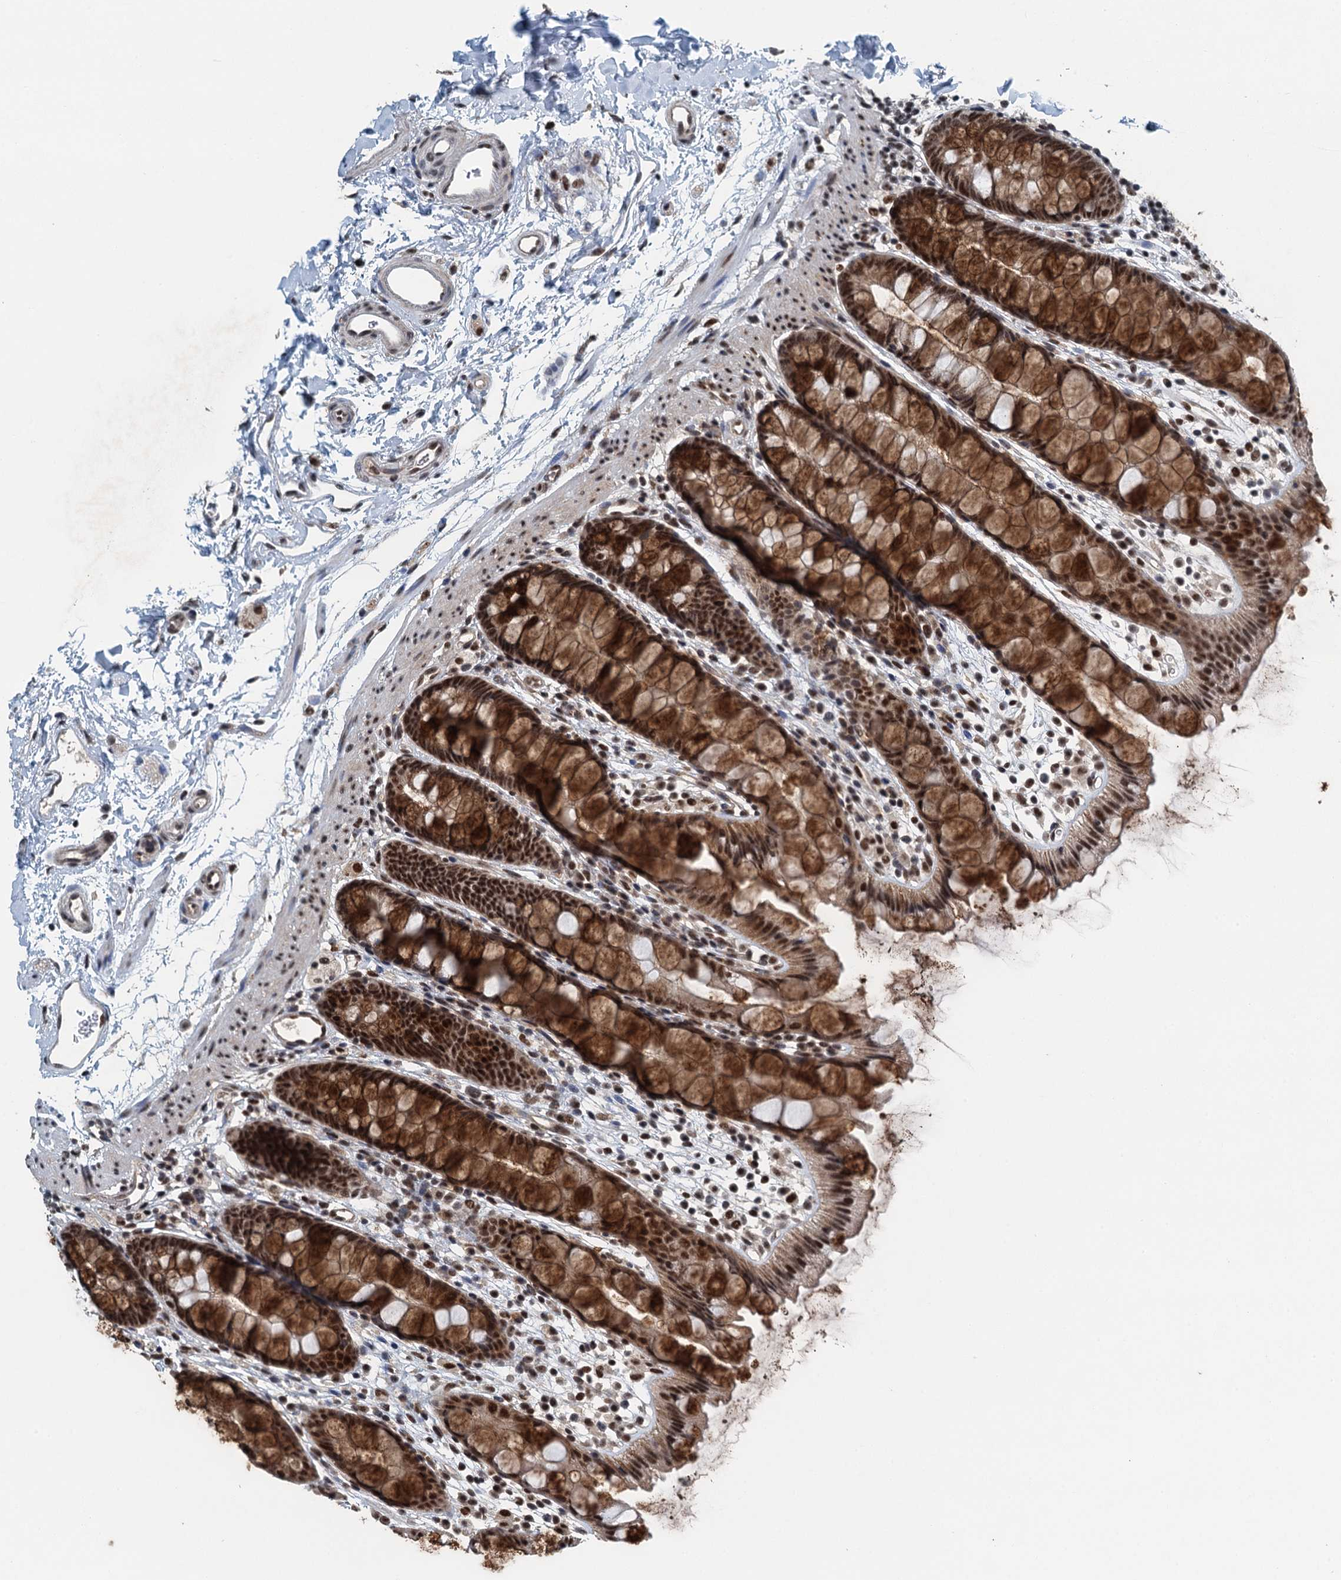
{"staining": {"intensity": "strong", "quantity": ">75%", "location": "cytoplasmic/membranous,nuclear"}, "tissue": "rectum", "cell_type": "Glandular cells", "image_type": "normal", "snomed": [{"axis": "morphology", "description": "Normal tissue, NOS"}, {"axis": "topography", "description": "Rectum"}], "caption": "High-magnification brightfield microscopy of normal rectum stained with DAB (brown) and counterstained with hematoxylin (blue). glandular cells exhibit strong cytoplasmic/membranous,nuclear positivity is appreciated in about>75% of cells.", "gene": "MTA3", "patient": {"sex": "female", "age": 65}}